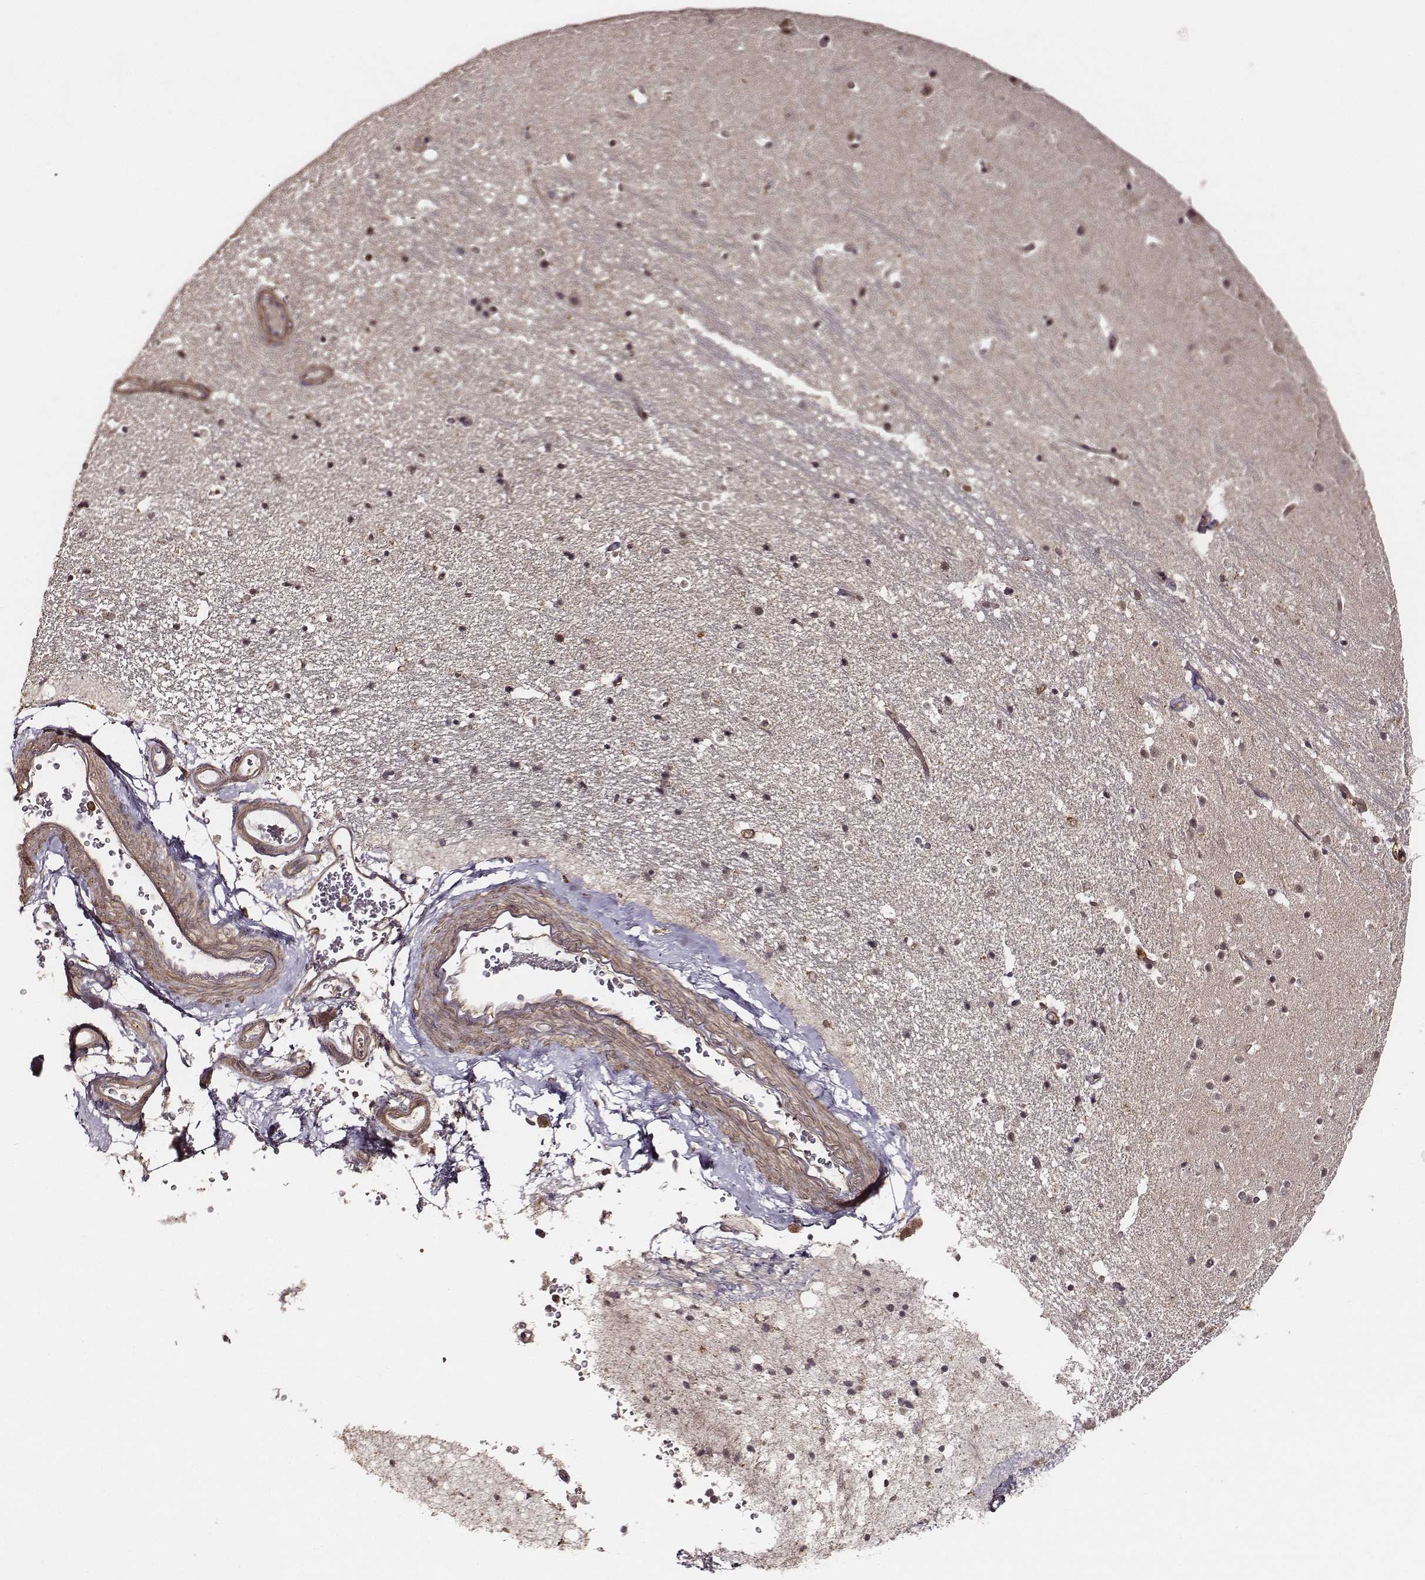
{"staining": {"intensity": "negative", "quantity": "none", "location": "none"}, "tissue": "hippocampus", "cell_type": "Glial cells", "image_type": "normal", "snomed": [{"axis": "morphology", "description": "Normal tissue, NOS"}, {"axis": "topography", "description": "Hippocampus"}], "caption": "Immunohistochemical staining of normal hippocampus exhibits no significant staining in glial cells. (DAB immunohistochemistry (IHC) visualized using brightfield microscopy, high magnification).", "gene": "VPS26A", "patient": {"sex": "male", "age": 44}}